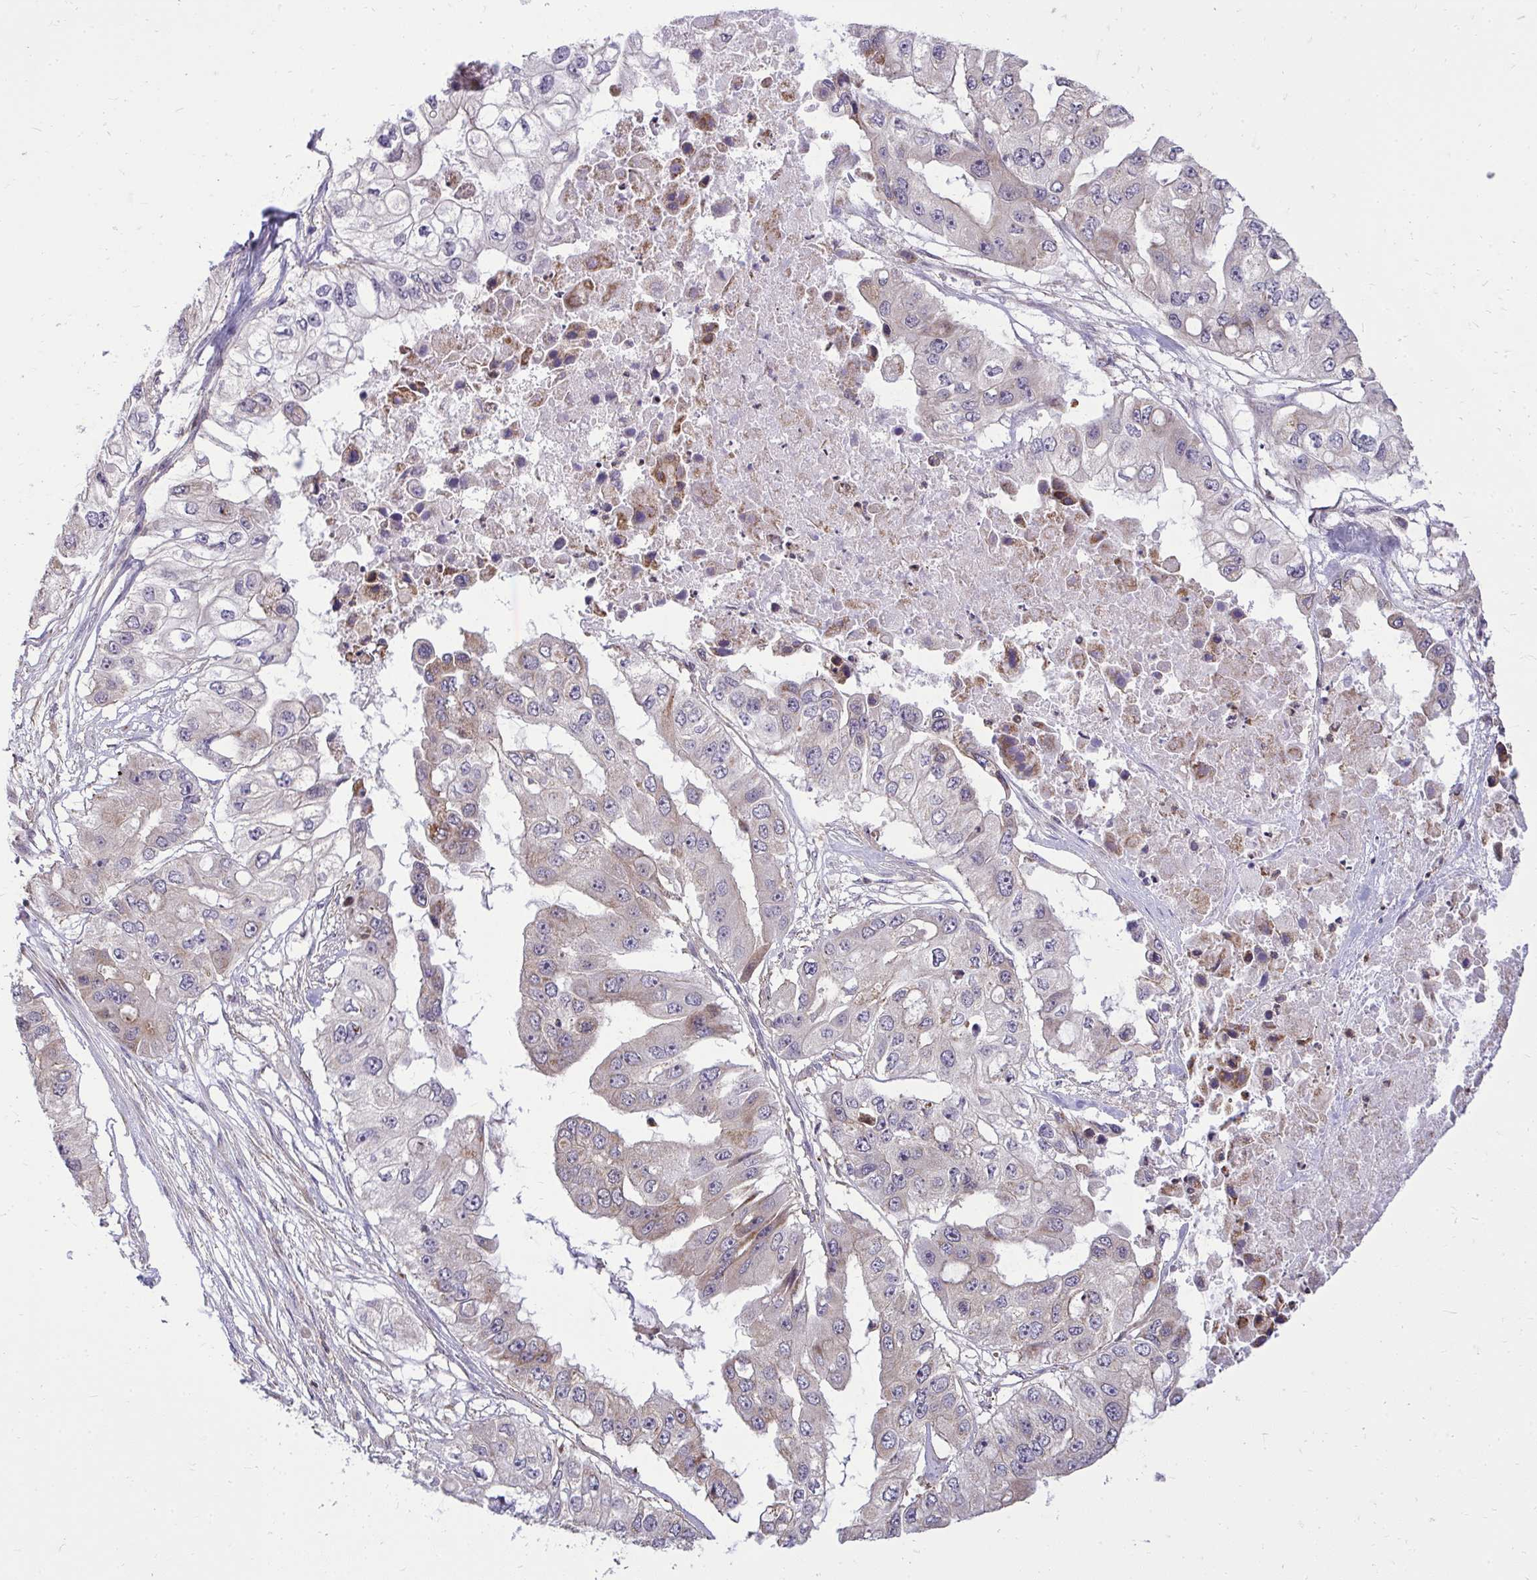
{"staining": {"intensity": "weak", "quantity": "<25%", "location": "cytoplasmic/membranous"}, "tissue": "ovarian cancer", "cell_type": "Tumor cells", "image_type": "cancer", "snomed": [{"axis": "morphology", "description": "Cystadenocarcinoma, serous, NOS"}, {"axis": "topography", "description": "Ovary"}], "caption": "An image of human serous cystadenocarcinoma (ovarian) is negative for staining in tumor cells. (DAB (3,3'-diaminobenzidine) immunohistochemistry with hematoxylin counter stain).", "gene": "SLC7A5", "patient": {"sex": "female", "age": 56}}